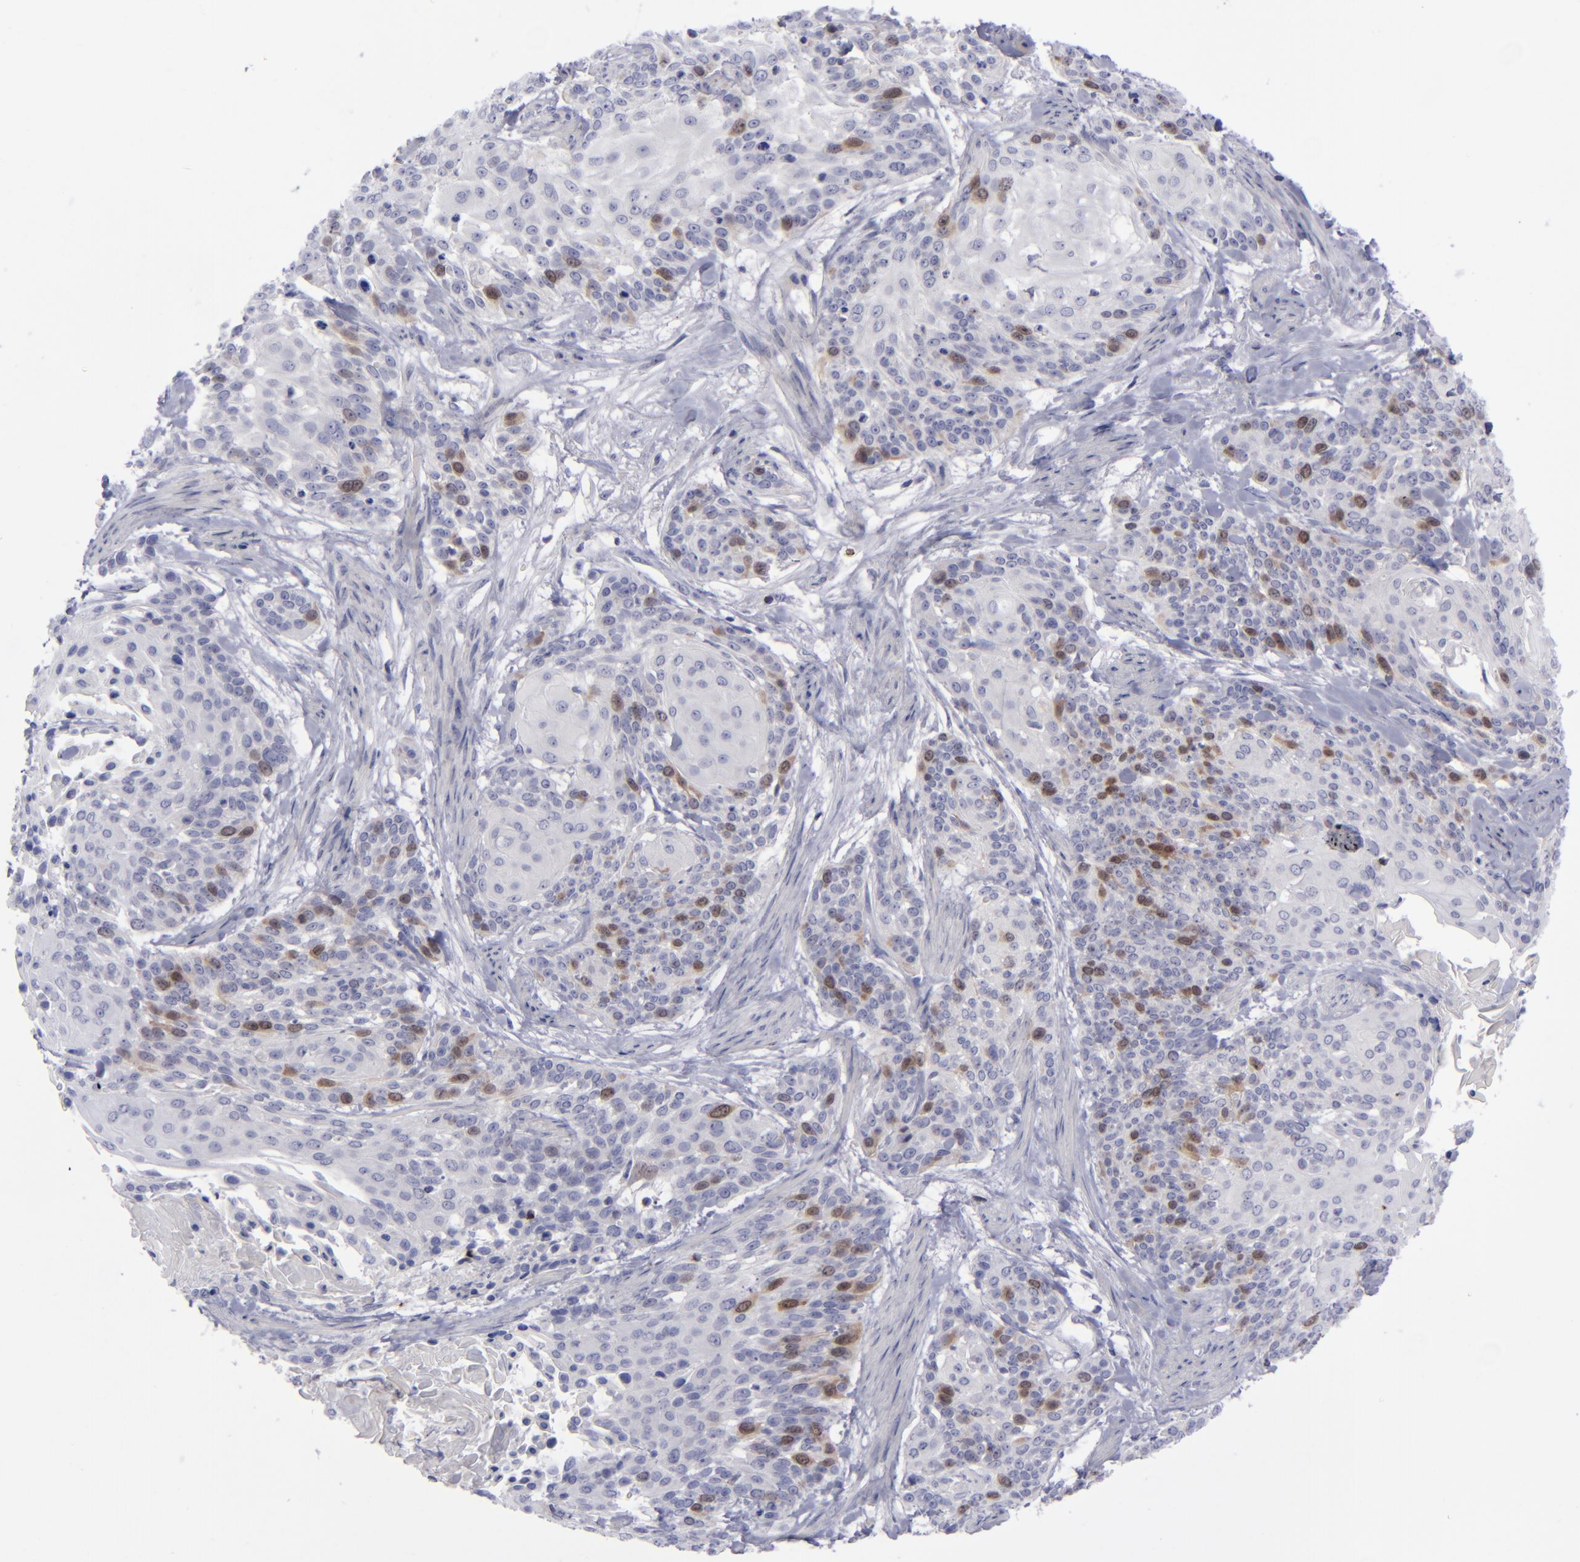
{"staining": {"intensity": "moderate", "quantity": "<25%", "location": "cytoplasmic/membranous,nuclear"}, "tissue": "cervical cancer", "cell_type": "Tumor cells", "image_type": "cancer", "snomed": [{"axis": "morphology", "description": "Squamous cell carcinoma, NOS"}, {"axis": "topography", "description": "Cervix"}], "caption": "The micrograph shows staining of cervical squamous cell carcinoma, revealing moderate cytoplasmic/membranous and nuclear protein staining (brown color) within tumor cells. The staining was performed using DAB (3,3'-diaminobenzidine) to visualize the protein expression in brown, while the nuclei were stained in blue with hematoxylin (Magnification: 20x).", "gene": "AURKA", "patient": {"sex": "female", "age": 57}}